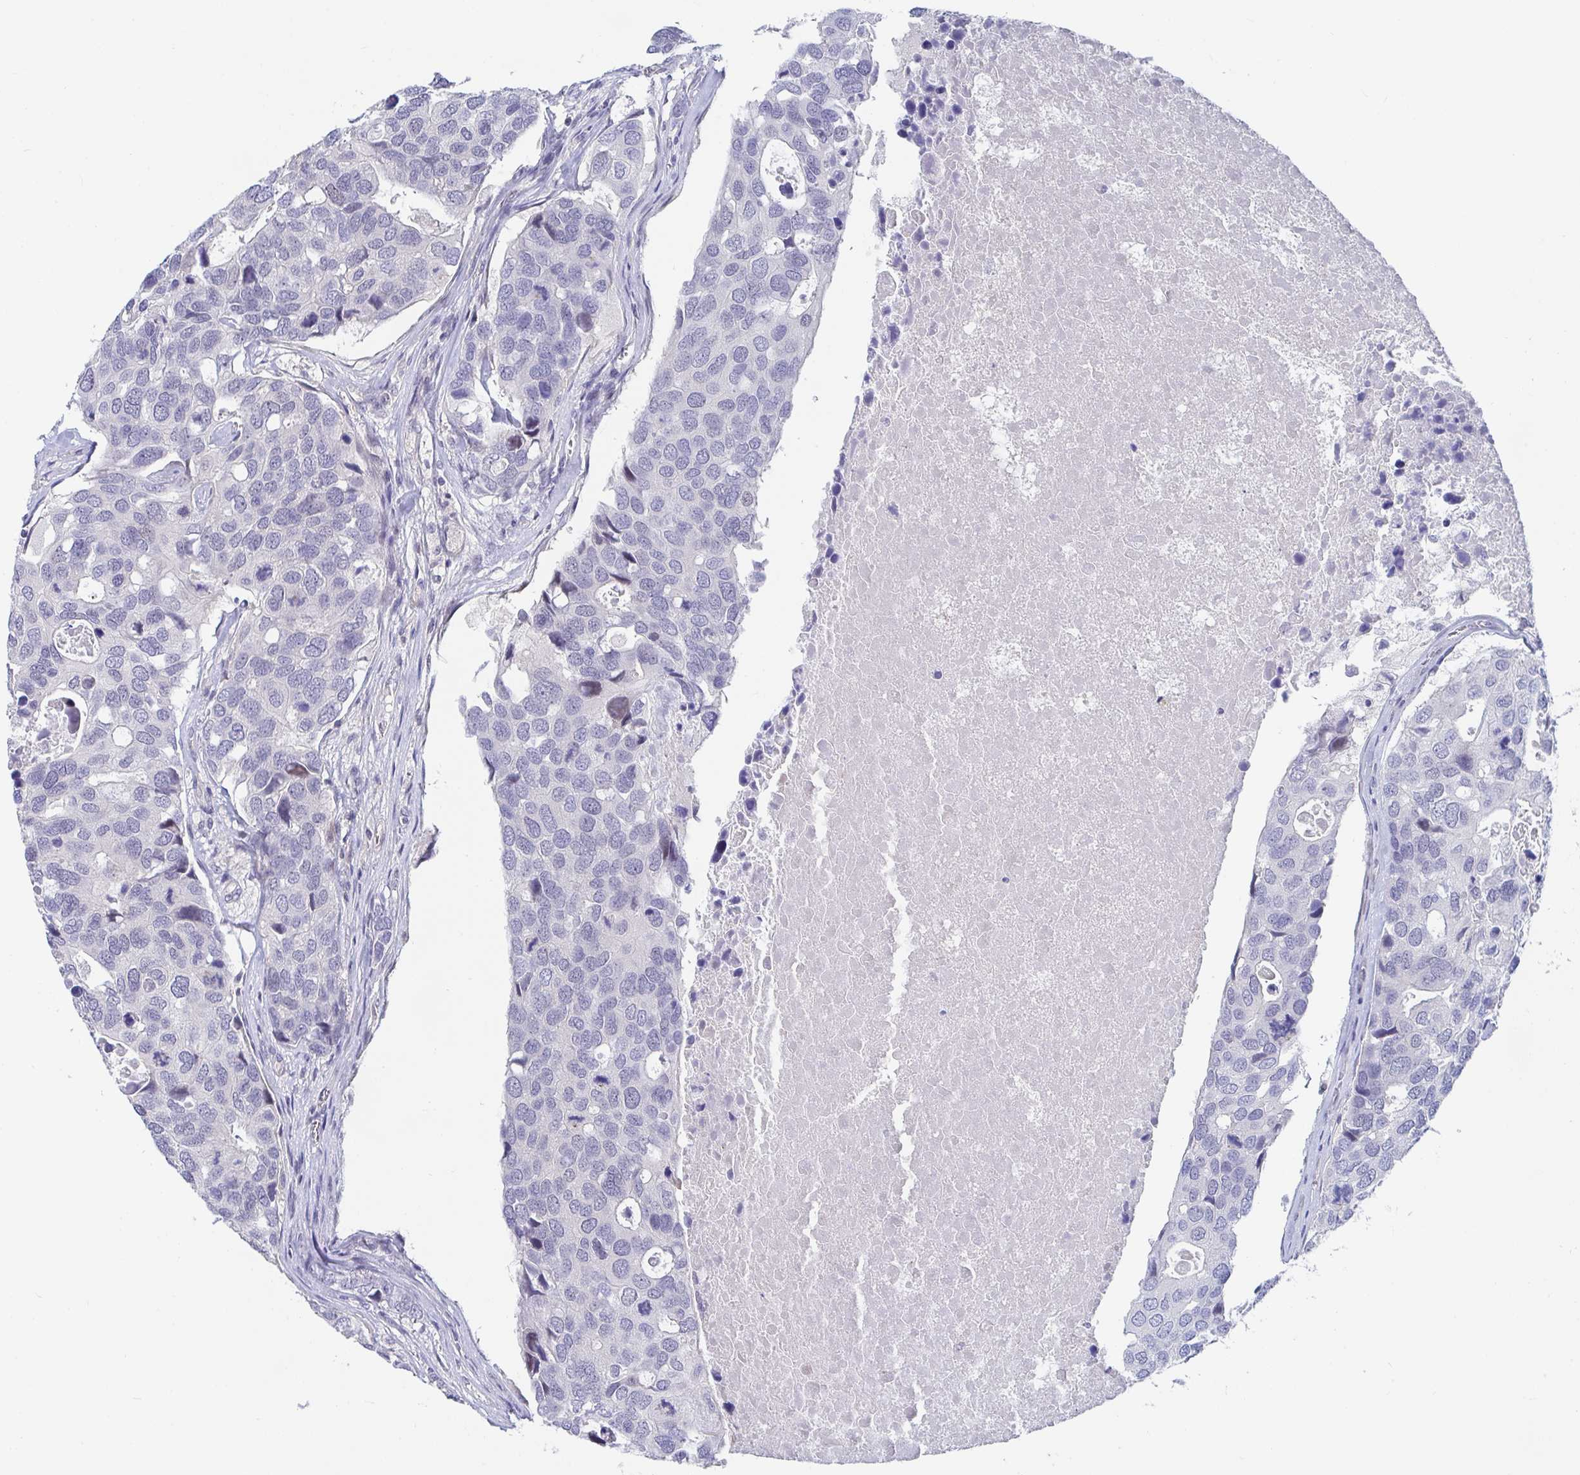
{"staining": {"intensity": "negative", "quantity": "none", "location": "none"}, "tissue": "breast cancer", "cell_type": "Tumor cells", "image_type": "cancer", "snomed": [{"axis": "morphology", "description": "Duct carcinoma"}, {"axis": "topography", "description": "Breast"}], "caption": "The micrograph reveals no significant expression in tumor cells of breast cancer (infiltrating ductal carcinoma).", "gene": "FAM156B", "patient": {"sex": "female", "age": 83}}